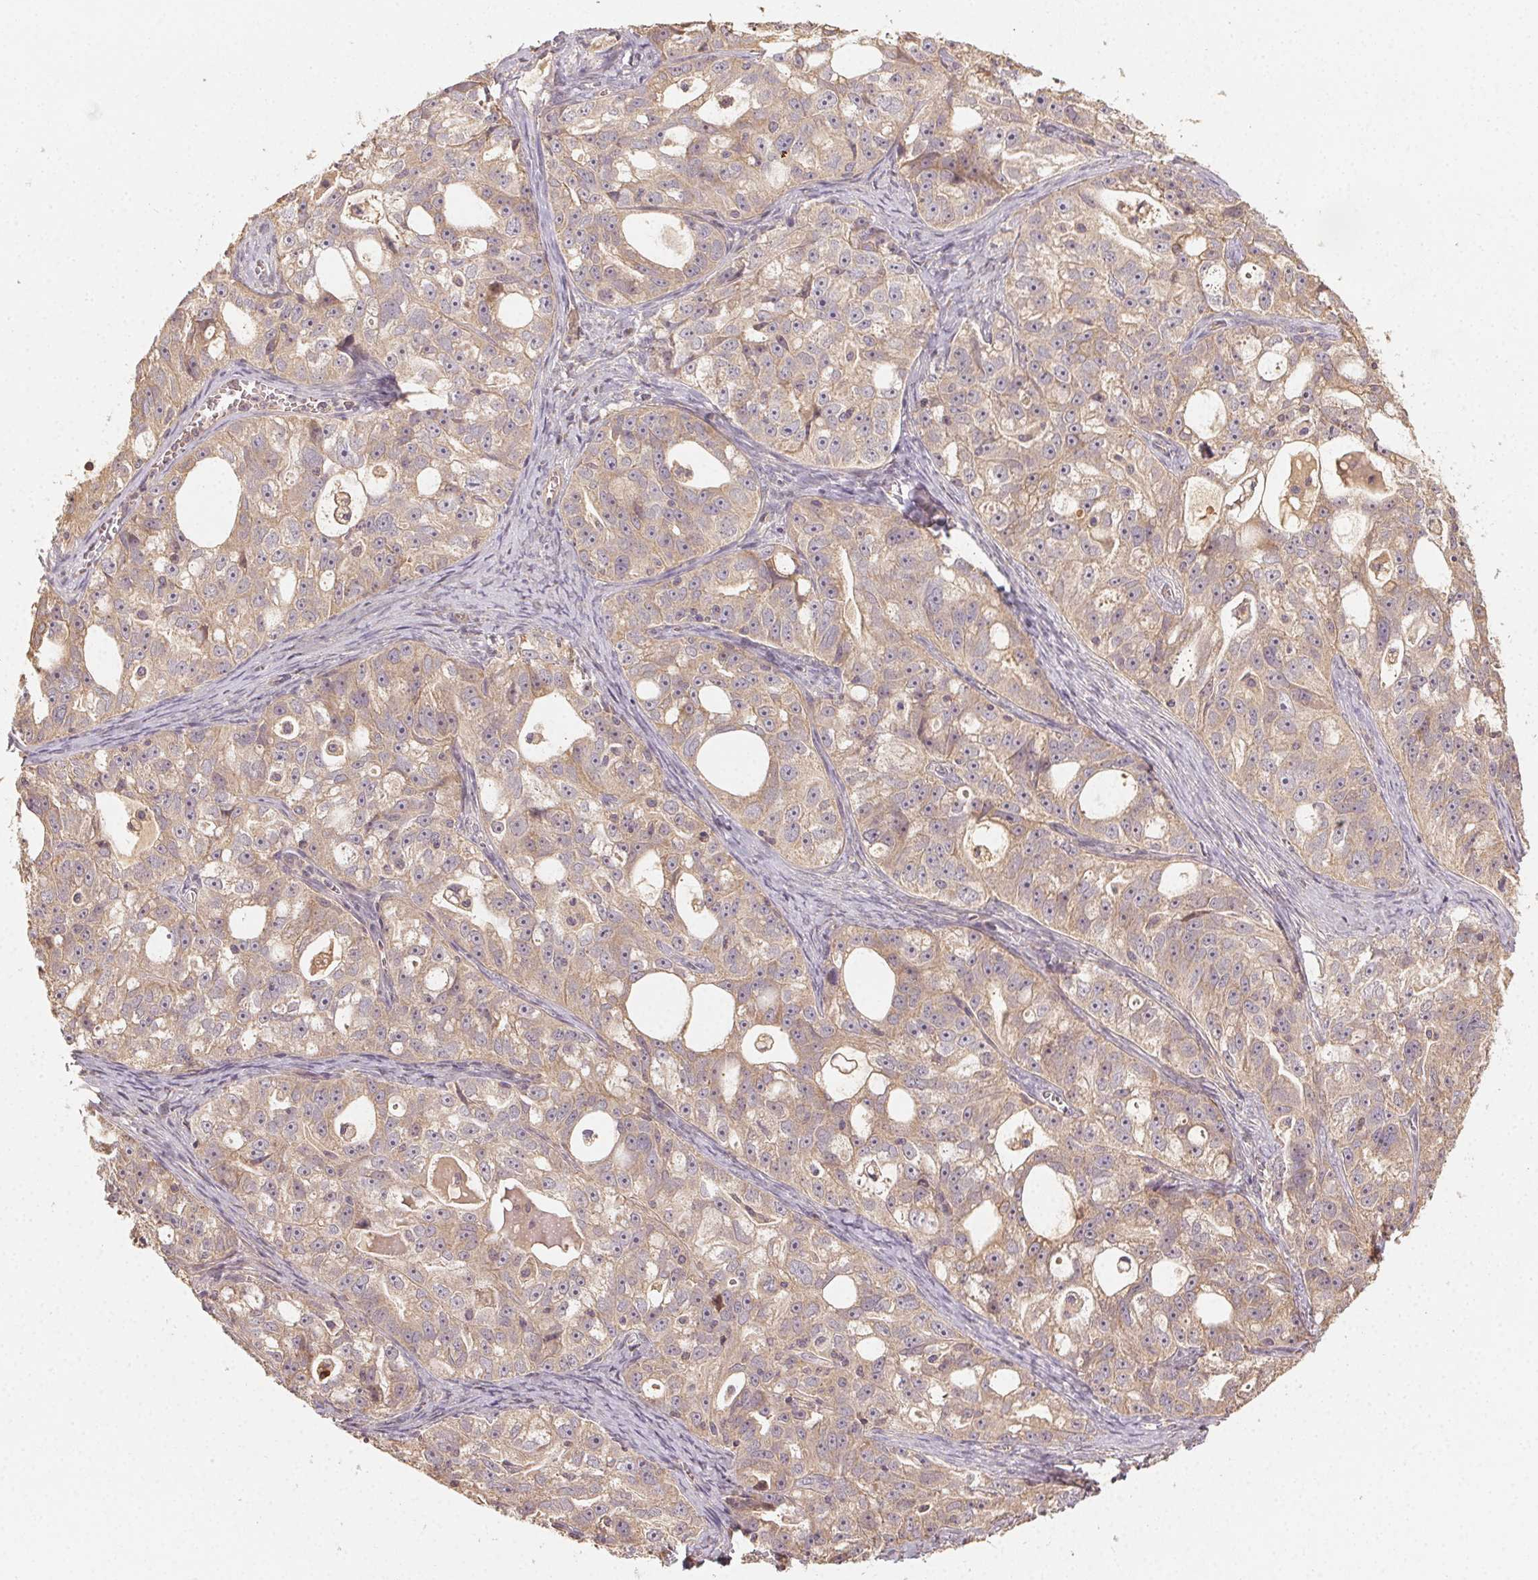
{"staining": {"intensity": "weak", "quantity": ">75%", "location": "cytoplasmic/membranous"}, "tissue": "ovarian cancer", "cell_type": "Tumor cells", "image_type": "cancer", "snomed": [{"axis": "morphology", "description": "Cystadenocarcinoma, serous, NOS"}, {"axis": "topography", "description": "Ovary"}], "caption": "Ovarian cancer stained with DAB (3,3'-diaminobenzidine) immunohistochemistry exhibits low levels of weak cytoplasmic/membranous staining in approximately >75% of tumor cells.", "gene": "RALA", "patient": {"sex": "female", "age": 51}}